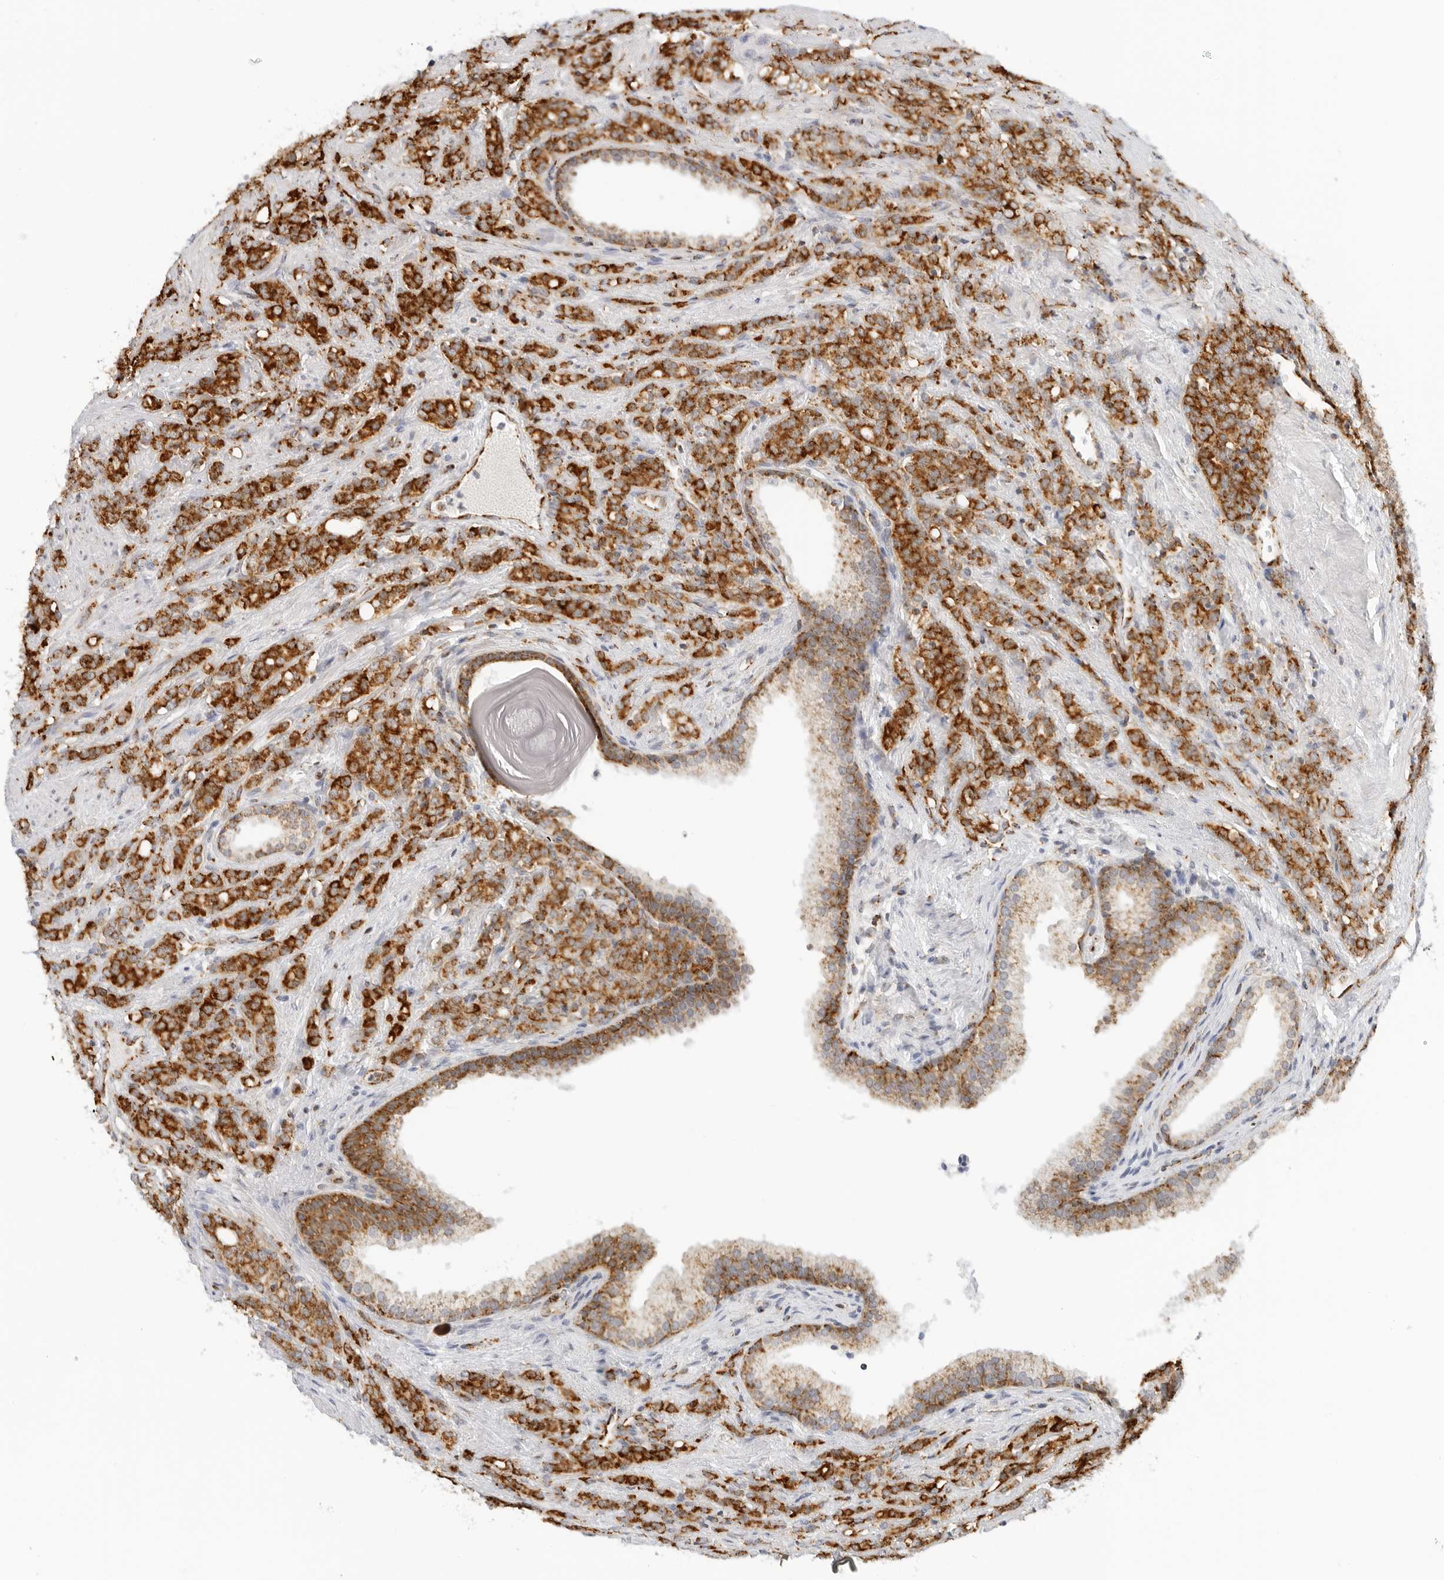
{"staining": {"intensity": "strong", "quantity": ">75%", "location": "cytoplasmic/membranous"}, "tissue": "prostate cancer", "cell_type": "Tumor cells", "image_type": "cancer", "snomed": [{"axis": "morphology", "description": "Adenocarcinoma, High grade"}, {"axis": "topography", "description": "Prostate"}], "caption": "Prostate cancer stained with DAB (3,3'-diaminobenzidine) immunohistochemistry (IHC) demonstrates high levels of strong cytoplasmic/membranous positivity in about >75% of tumor cells.", "gene": "RC3H1", "patient": {"sex": "male", "age": 62}}